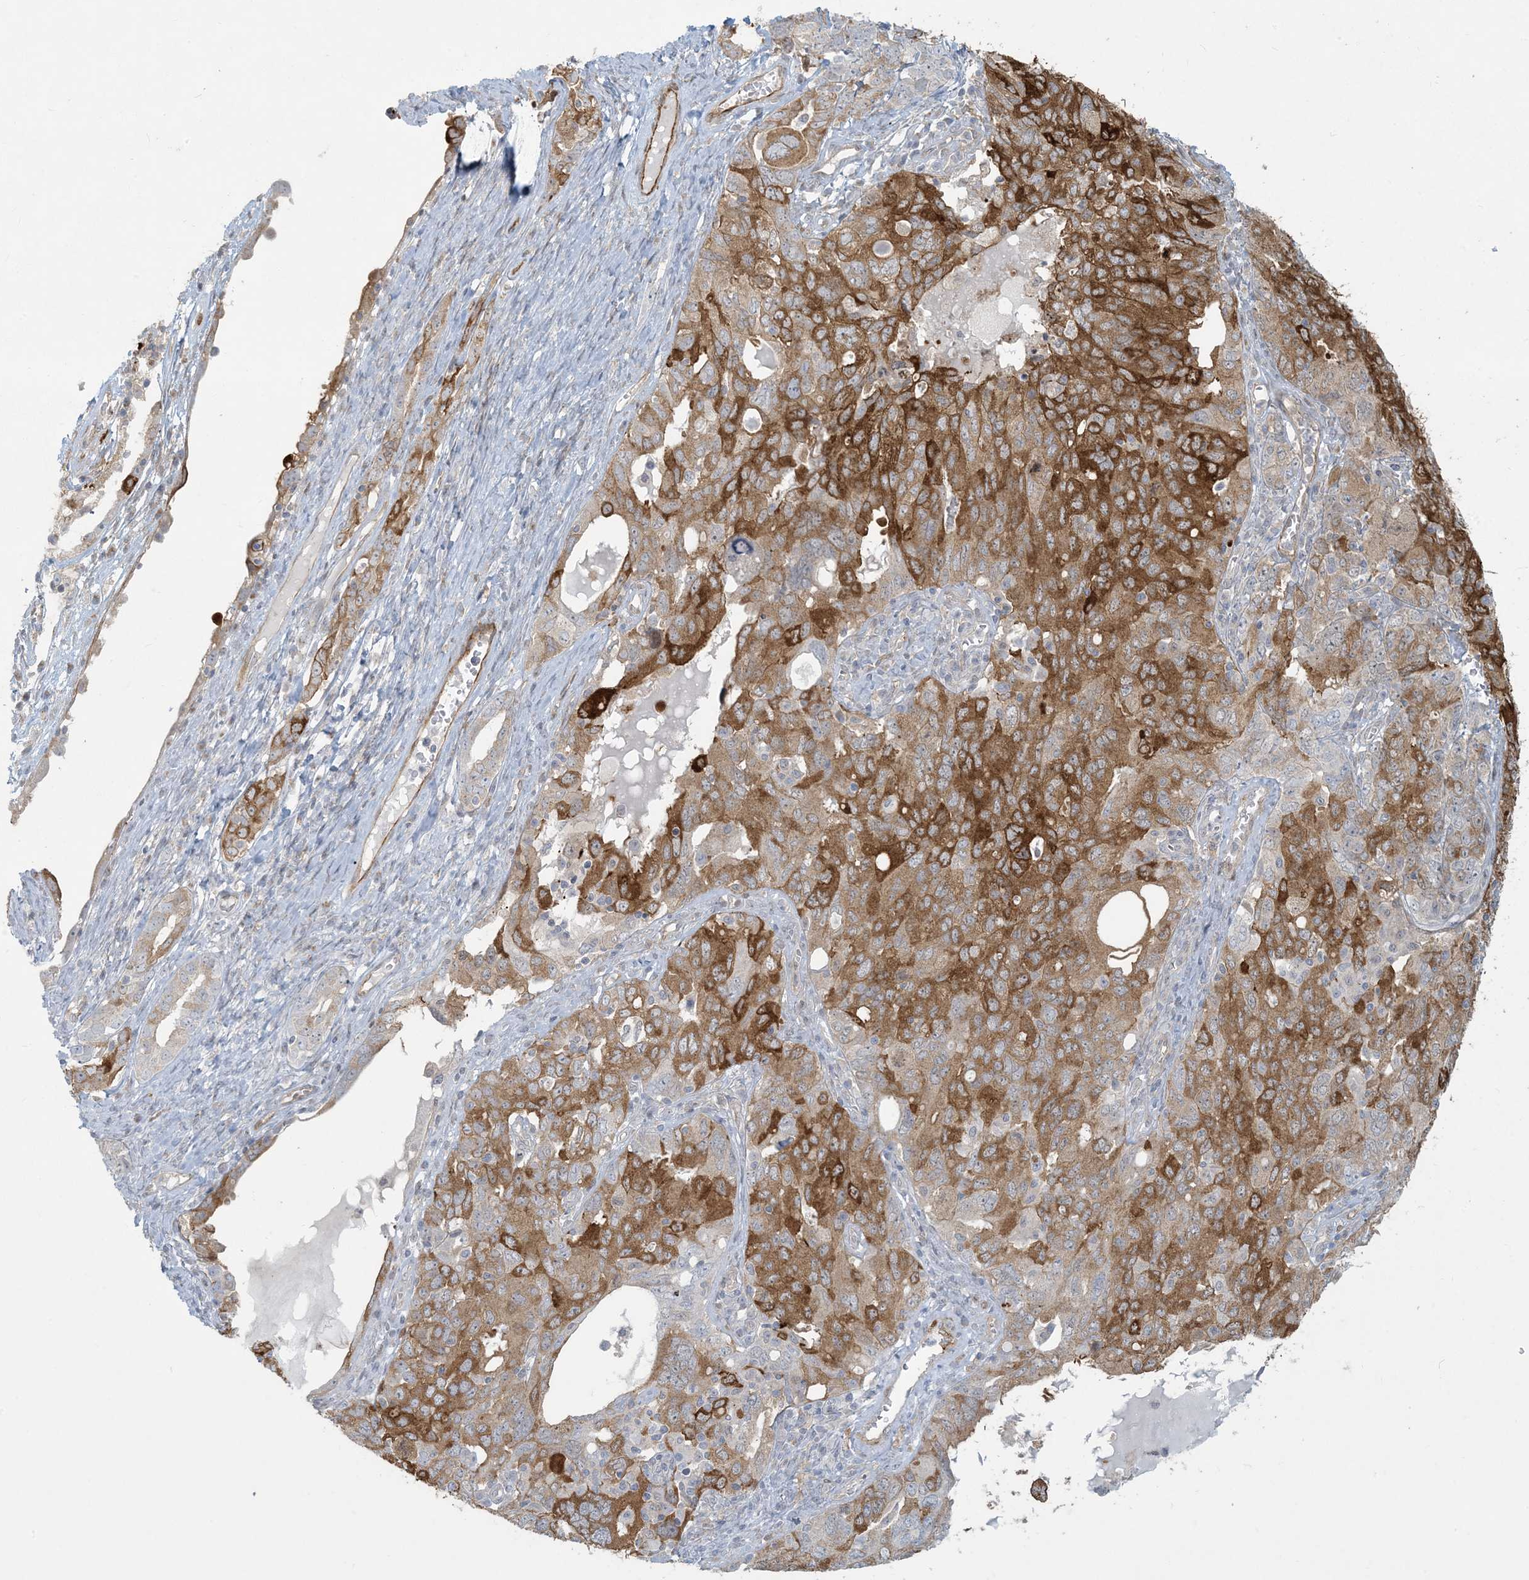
{"staining": {"intensity": "moderate", "quantity": "25%-75%", "location": "cytoplasmic/membranous"}, "tissue": "ovarian cancer", "cell_type": "Tumor cells", "image_type": "cancer", "snomed": [{"axis": "morphology", "description": "Carcinoma, endometroid"}, {"axis": "topography", "description": "Ovary"}], "caption": "Moderate cytoplasmic/membranous protein positivity is appreciated in approximately 25%-75% of tumor cells in ovarian cancer (endometroid carcinoma).", "gene": "BCORL1", "patient": {"sex": "female", "age": 62}}